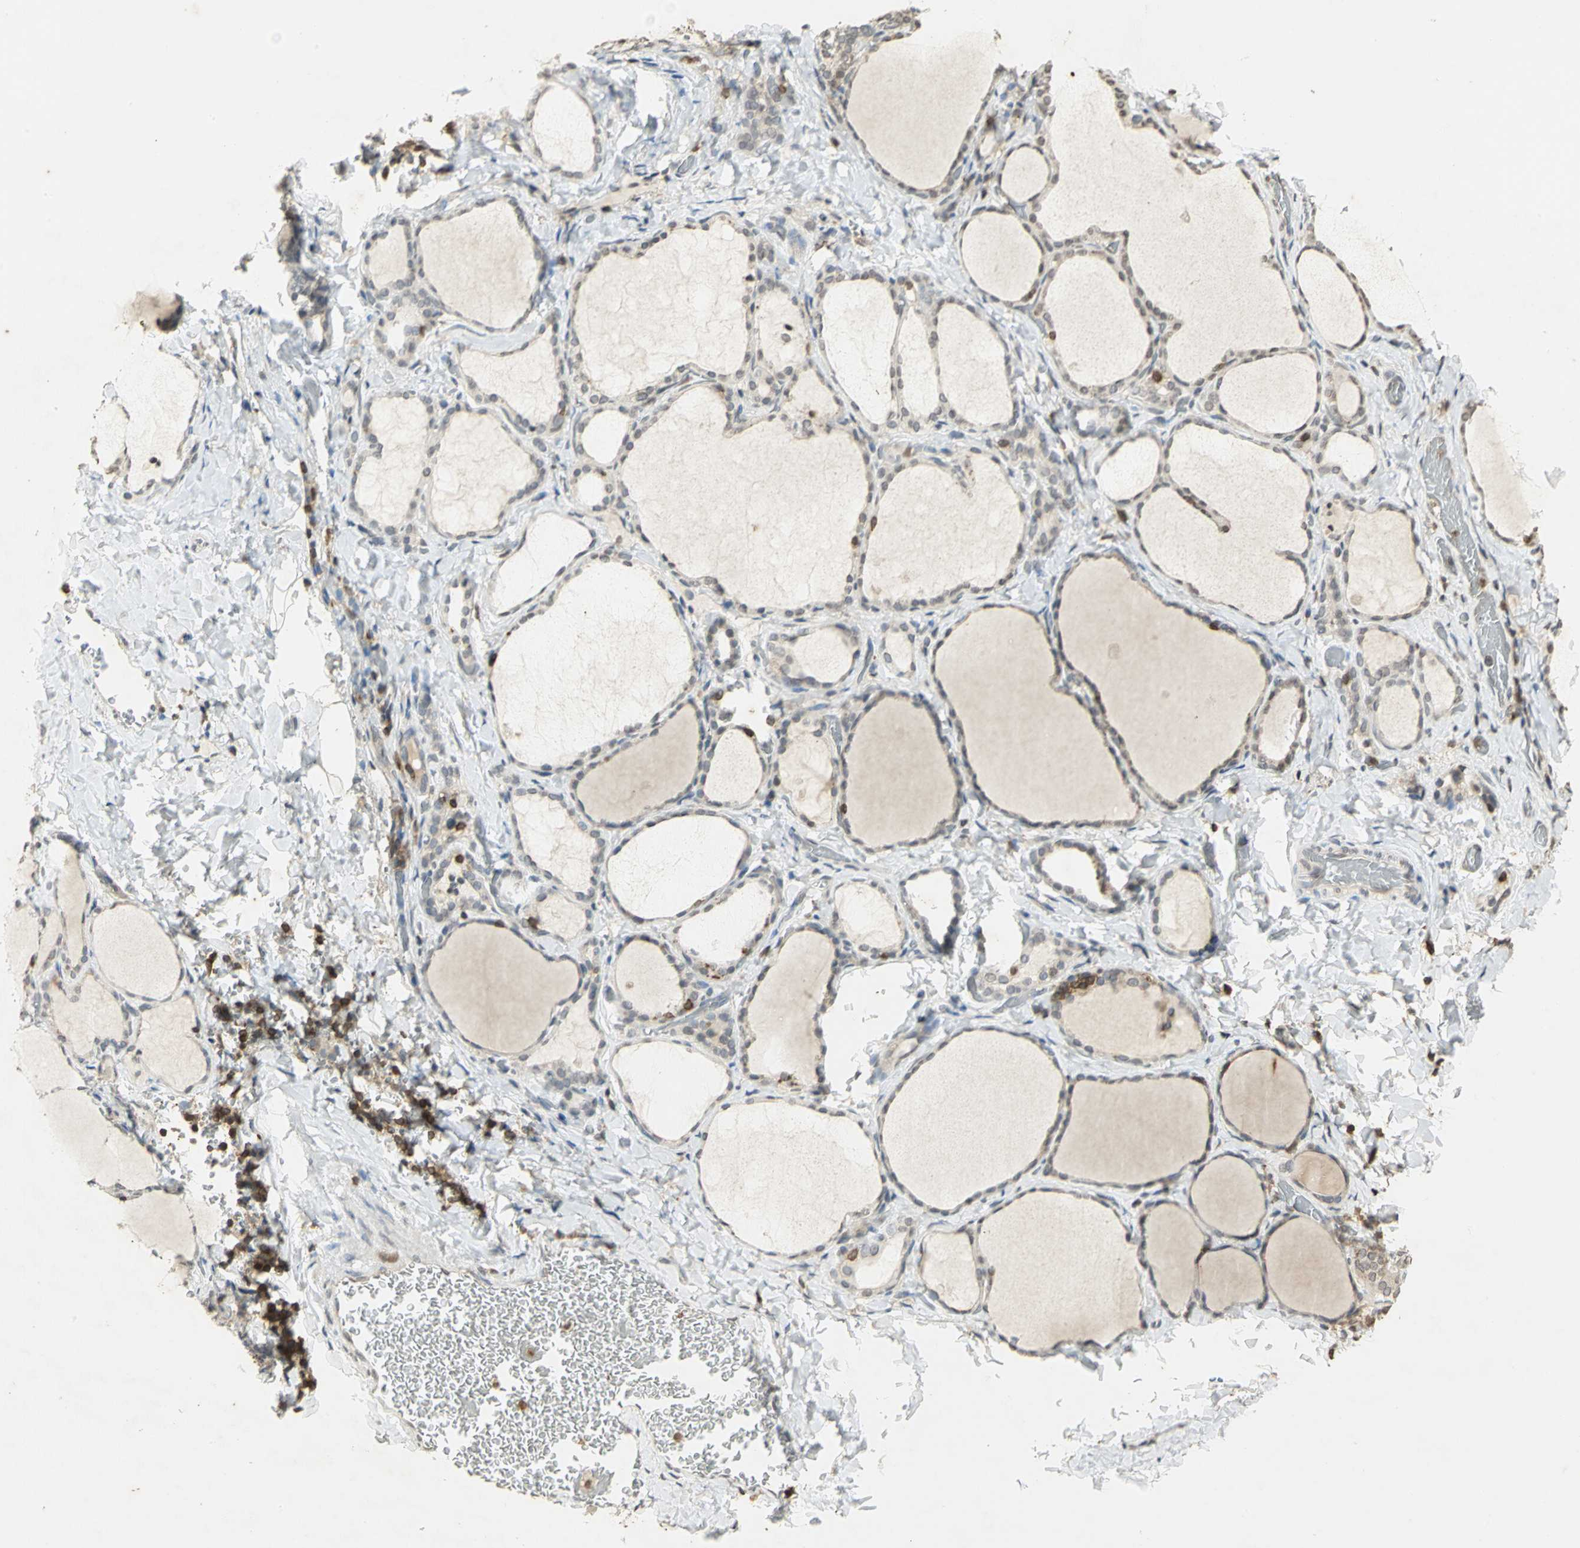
{"staining": {"intensity": "strong", "quantity": "<25%", "location": "cytoplasmic/membranous"}, "tissue": "thyroid gland", "cell_type": "Glandular cells", "image_type": "normal", "snomed": [{"axis": "morphology", "description": "Normal tissue, NOS"}, {"axis": "morphology", "description": "Papillary adenocarcinoma, NOS"}, {"axis": "topography", "description": "Thyroid gland"}], "caption": "Thyroid gland stained for a protein (brown) exhibits strong cytoplasmic/membranous positive expression in about <25% of glandular cells.", "gene": "IL16", "patient": {"sex": "female", "age": 30}}